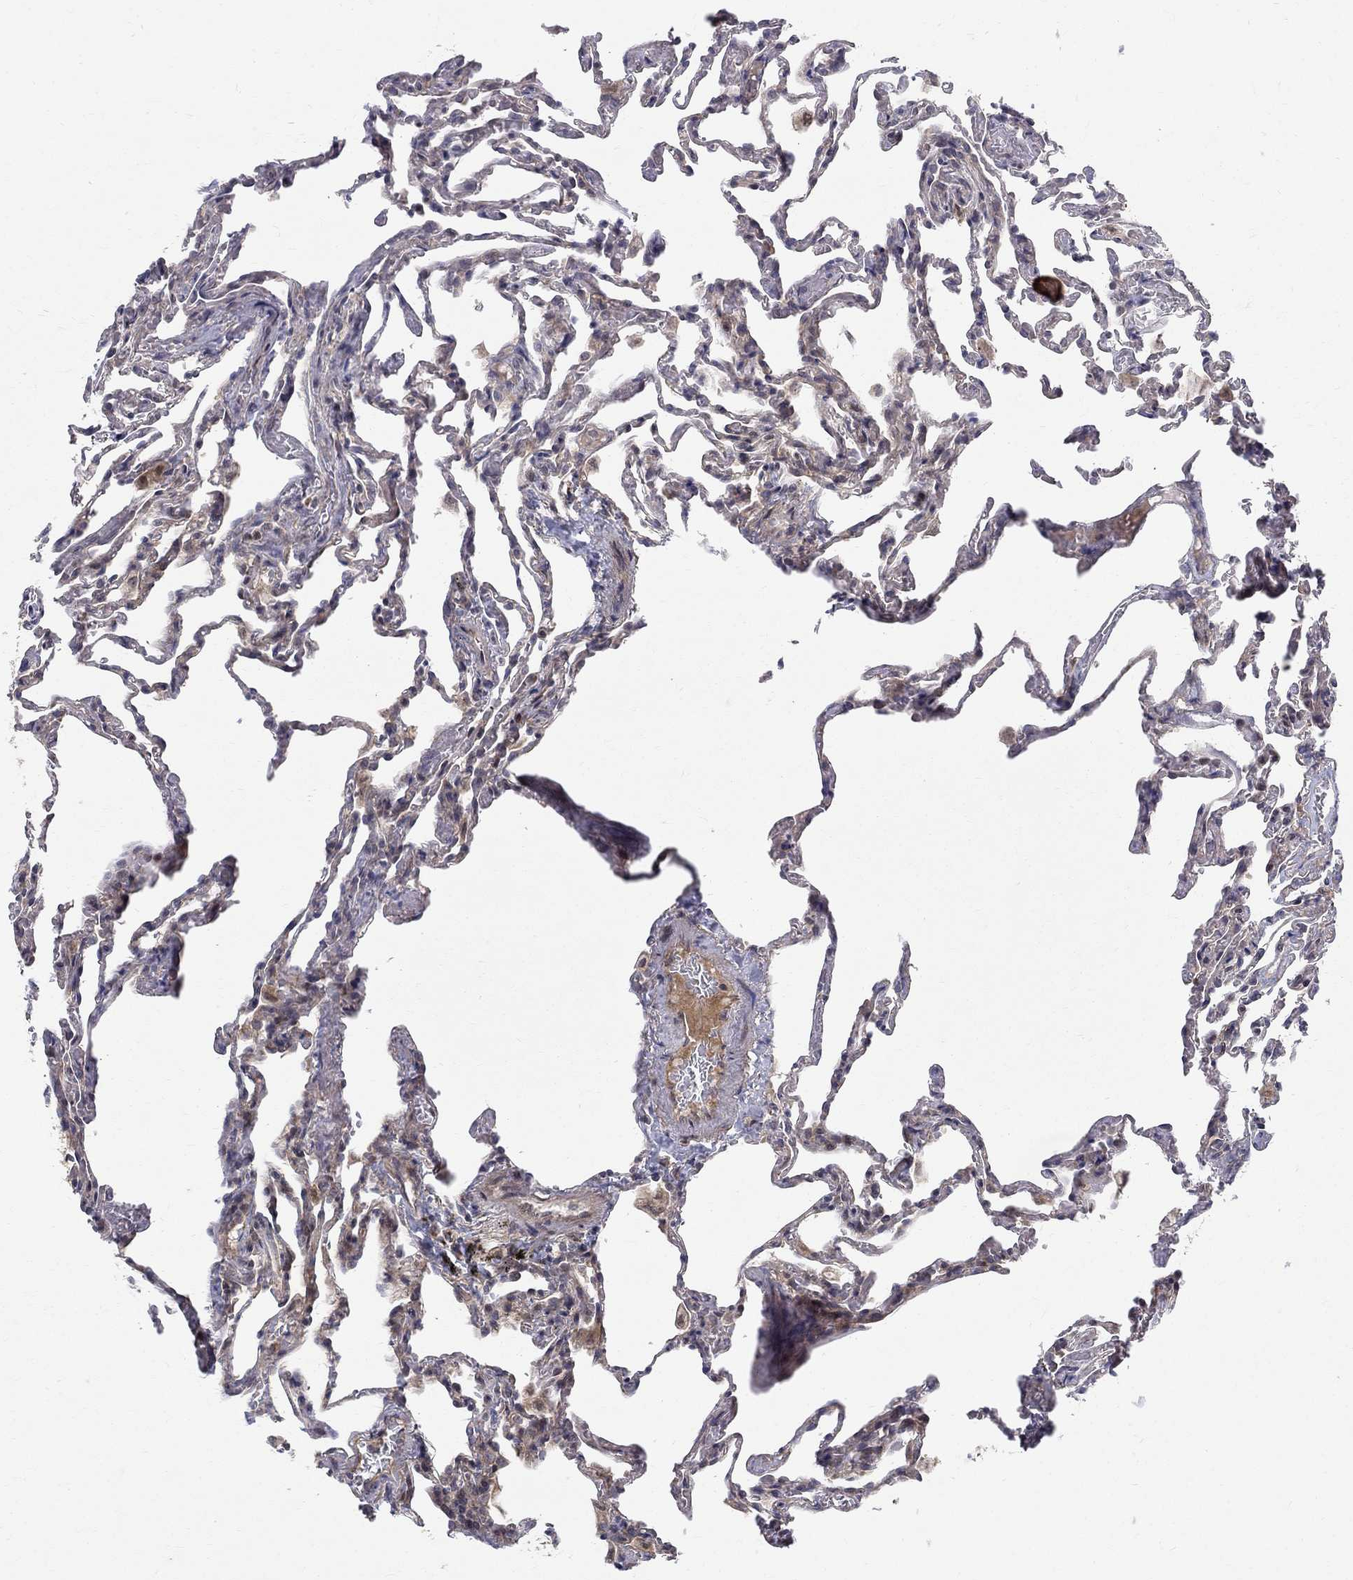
{"staining": {"intensity": "negative", "quantity": "none", "location": "none"}, "tissue": "lung", "cell_type": "Alveolar cells", "image_type": "normal", "snomed": [{"axis": "morphology", "description": "Normal tissue, NOS"}, {"axis": "topography", "description": "Lung"}], "caption": "Immunohistochemistry (IHC) photomicrograph of benign lung: human lung stained with DAB reveals no significant protein staining in alveolar cells.", "gene": "WDR19", "patient": {"sex": "female", "age": 43}}